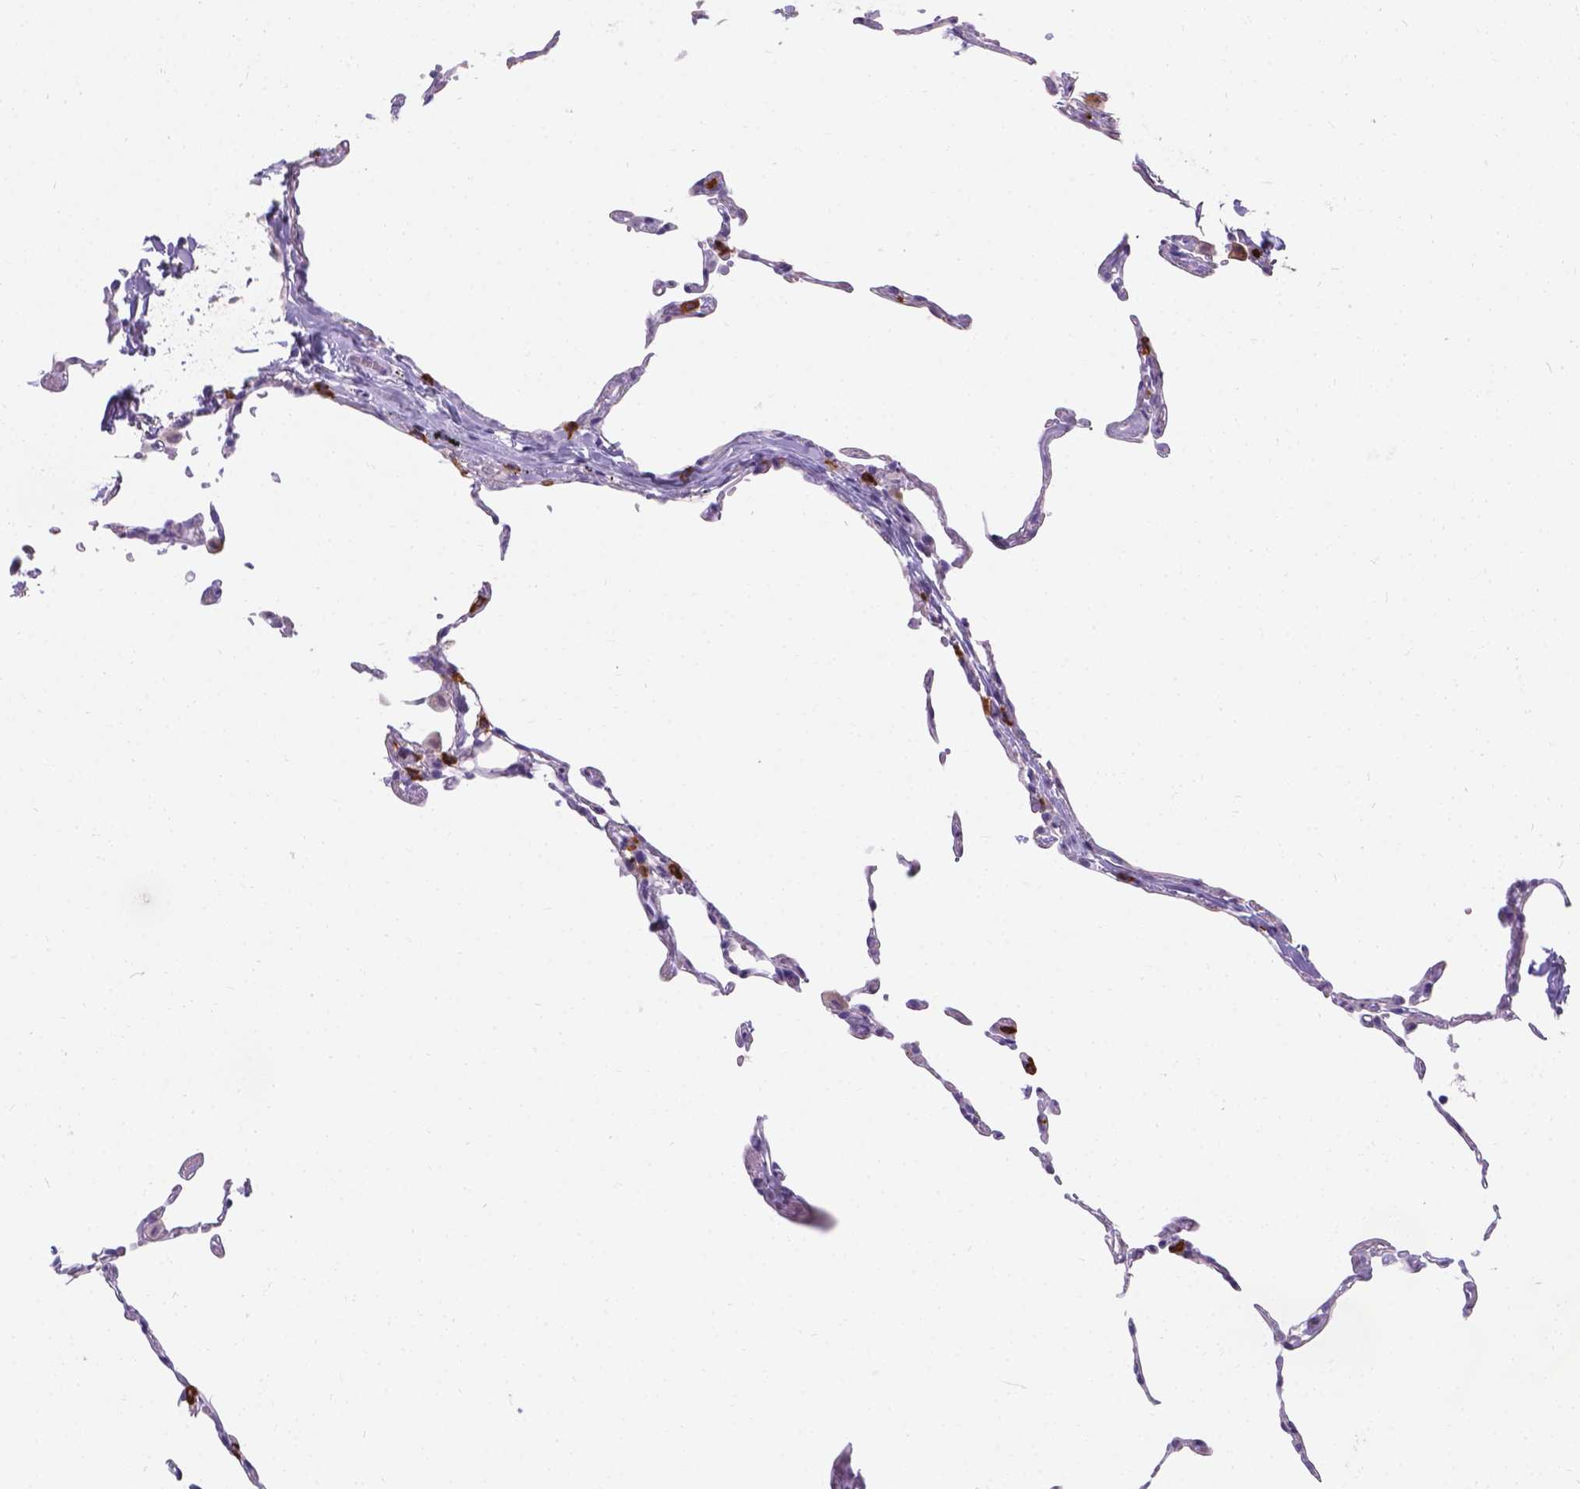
{"staining": {"intensity": "negative", "quantity": "none", "location": "none"}, "tissue": "lung", "cell_type": "Alveolar cells", "image_type": "normal", "snomed": [{"axis": "morphology", "description": "Normal tissue, NOS"}, {"axis": "topography", "description": "Lung"}], "caption": "A high-resolution micrograph shows immunohistochemistry staining of normal lung, which demonstrates no significant expression in alveolar cells. (Immunohistochemistry (ihc), brightfield microscopy, high magnification).", "gene": "GNRHR", "patient": {"sex": "female", "age": 57}}